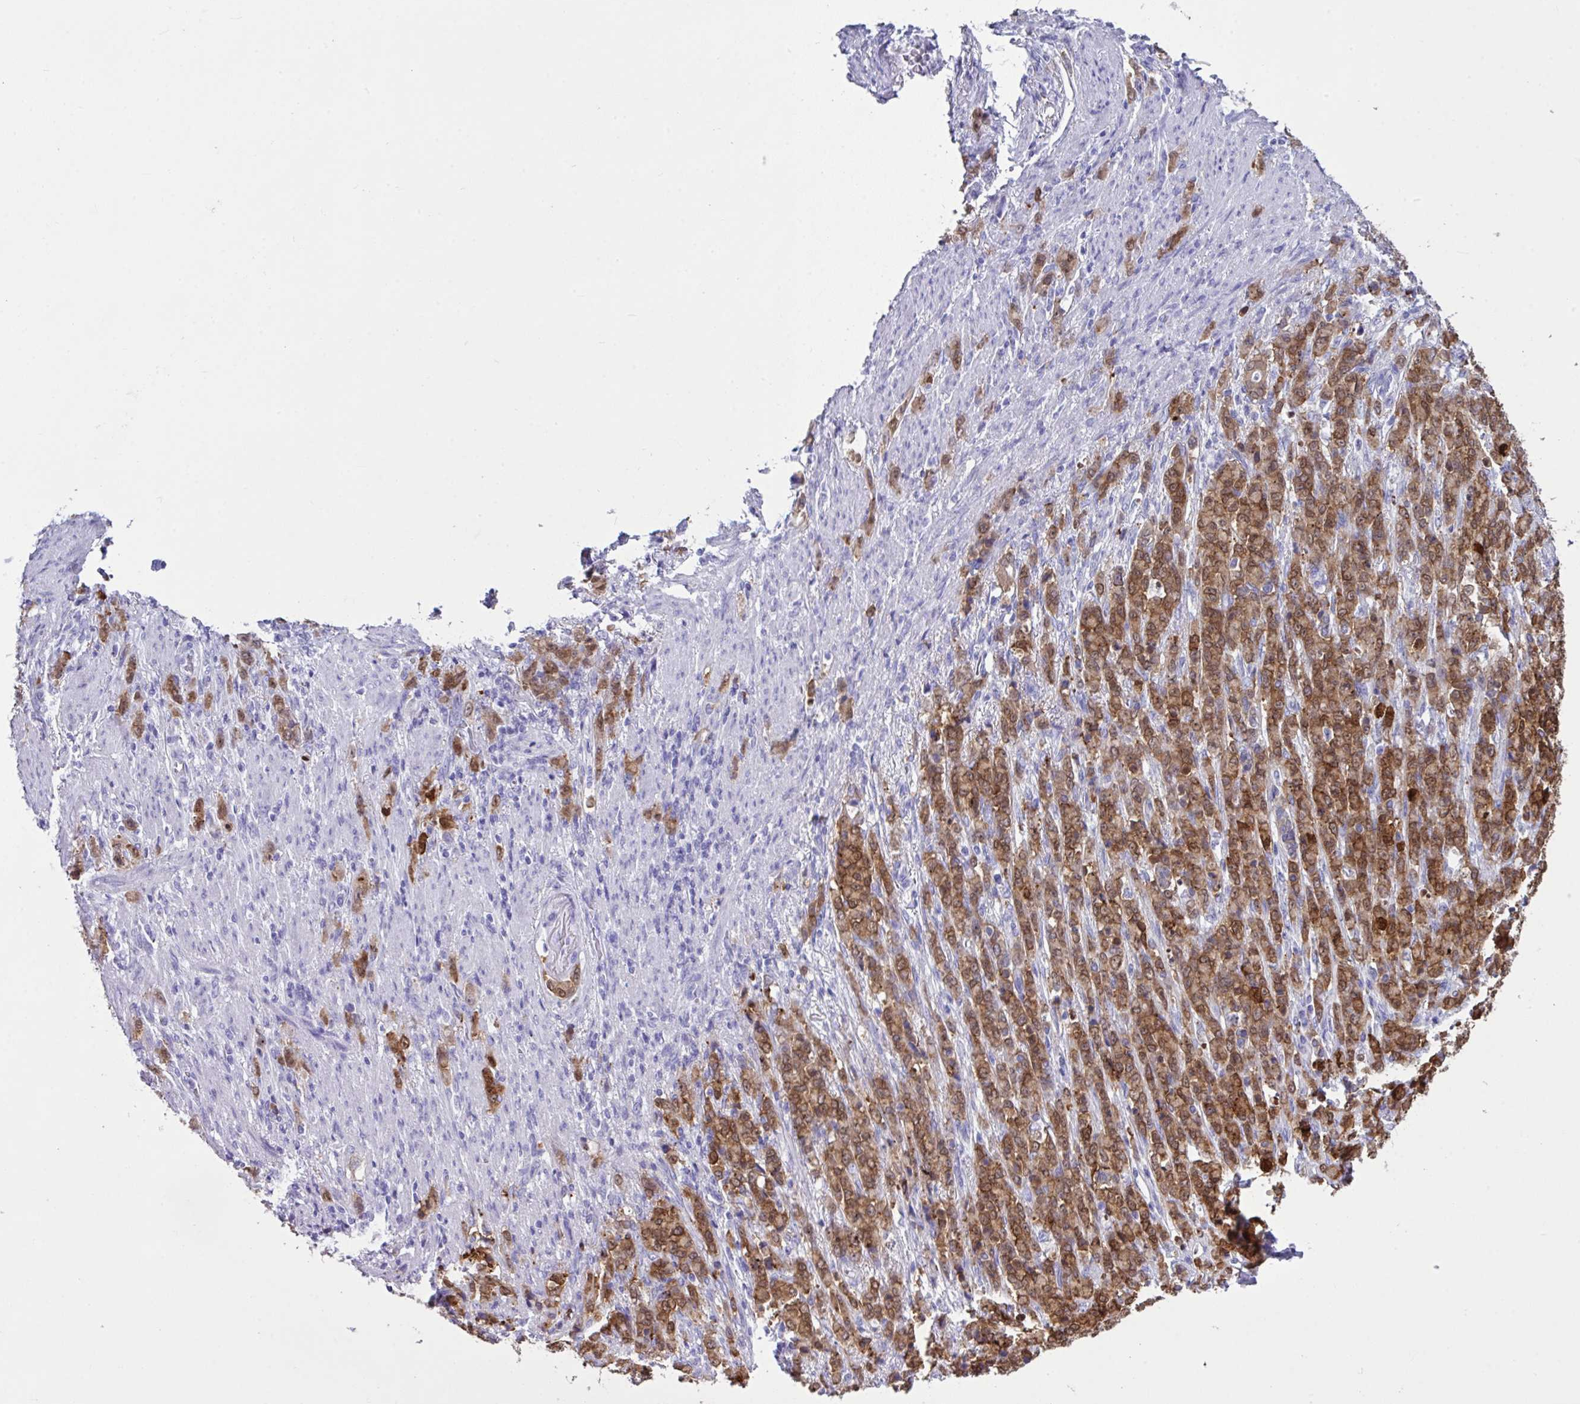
{"staining": {"intensity": "moderate", "quantity": ">75%", "location": "cytoplasmic/membranous"}, "tissue": "stomach cancer", "cell_type": "Tumor cells", "image_type": "cancer", "snomed": [{"axis": "morphology", "description": "Adenocarcinoma, NOS"}, {"axis": "topography", "description": "Stomach"}], "caption": "Adenocarcinoma (stomach) was stained to show a protein in brown. There is medium levels of moderate cytoplasmic/membranous positivity in approximately >75% of tumor cells.", "gene": "LGALS4", "patient": {"sex": "female", "age": 79}}